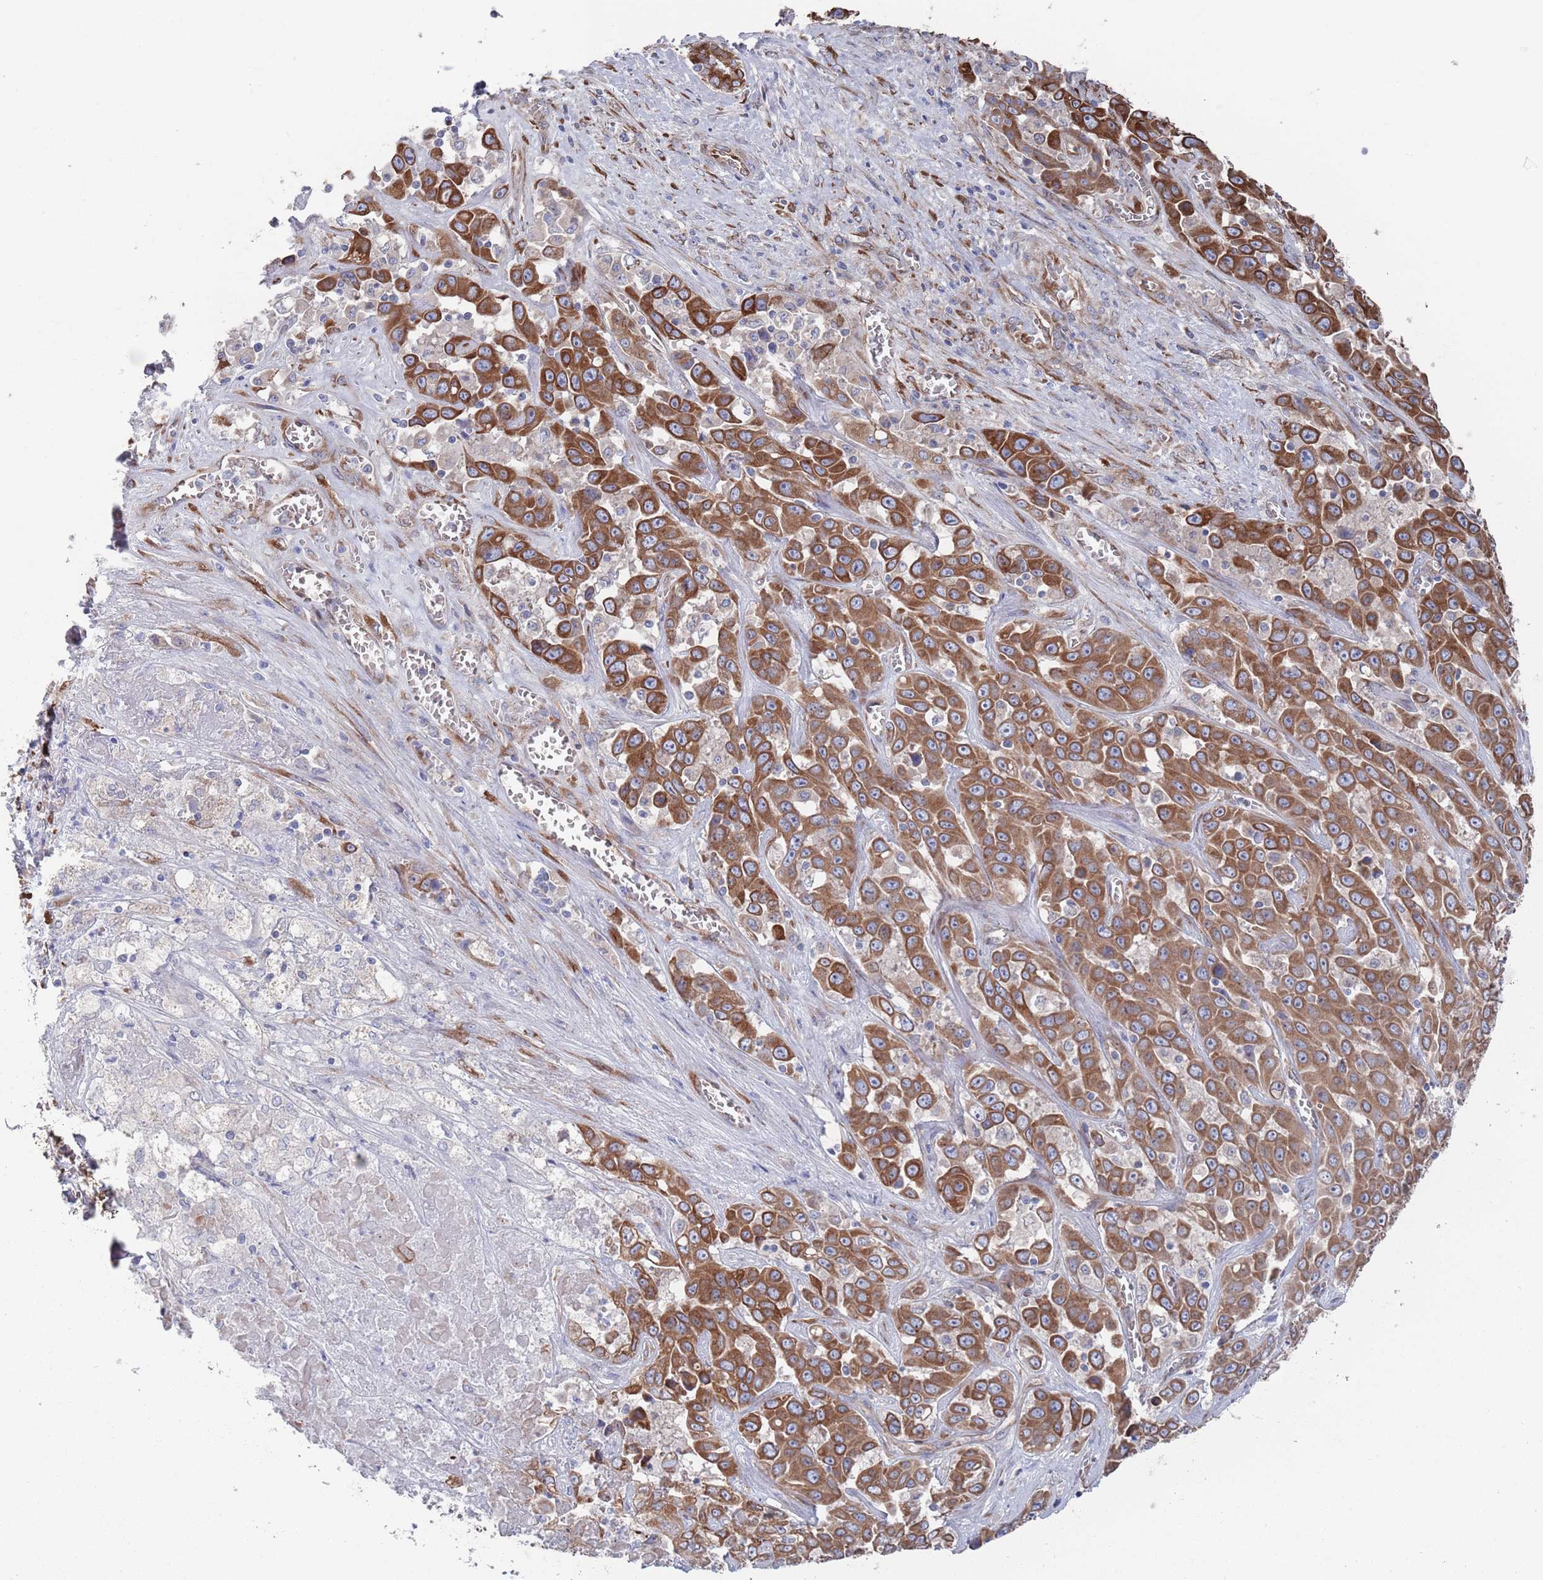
{"staining": {"intensity": "strong", "quantity": ">75%", "location": "cytoplasmic/membranous"}, "tissue": "liver cancer", "cell_type": "Tumor cells", "image_type": "cancer", "snomed": [{"axis": "morphology", "description": "Cholangiocarcinoma"}, {"axis": "topography", "description": "Liver"}], "caption": "A brown stain highlights strong cytoplasmic/membranous expression of a protein in liver cancer tumor cells.", "gene": "CCDC106", "patient": {"sex": "female", "age": 52}}